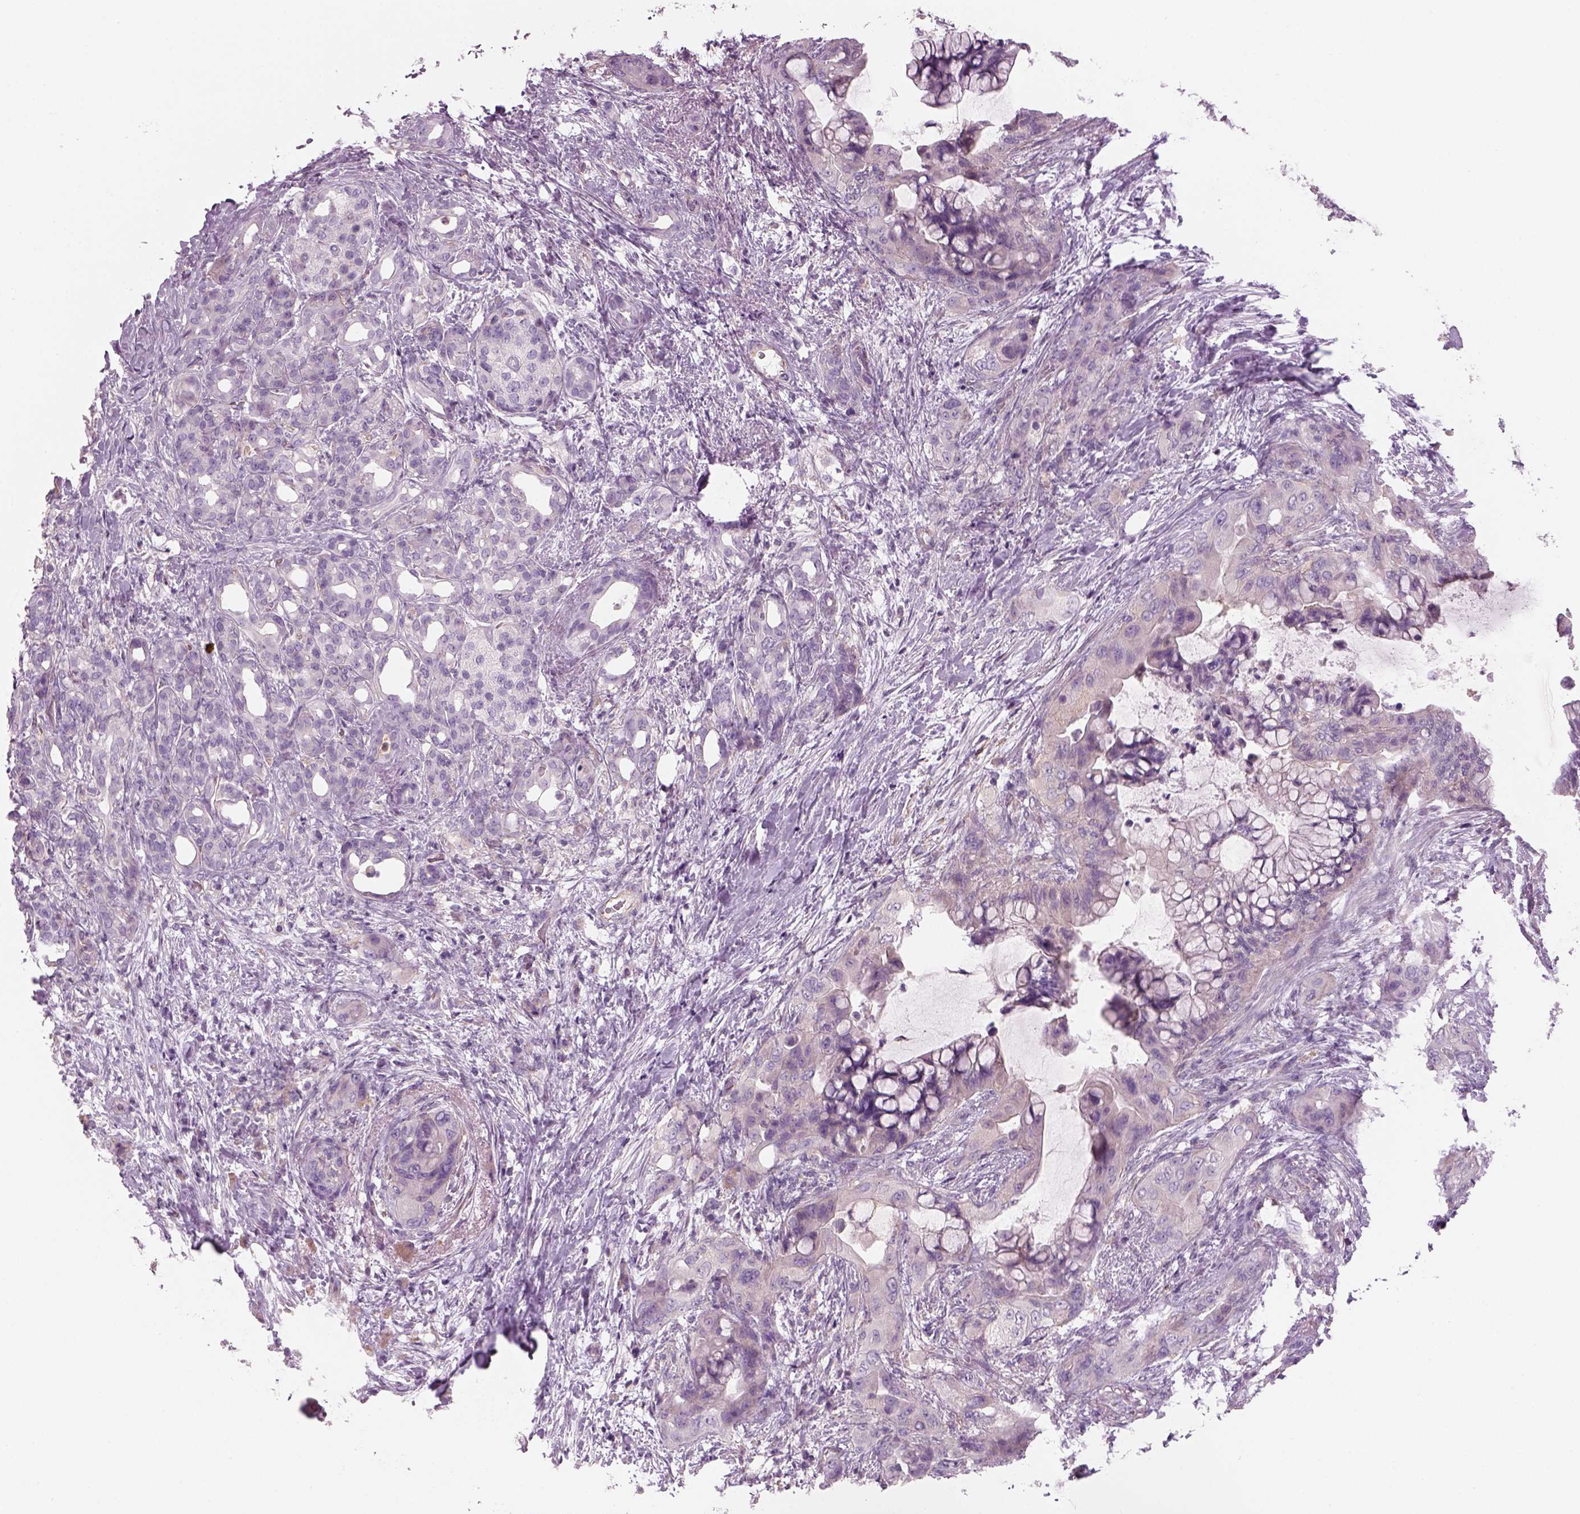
{"staining": {"intensity": "negative", "quantity": "none", "location": "none"}, "tissue": "pancreatic cancer", "cell_type": "Tumor cells", "image_type": "cancer", "snomed": [{"axis": "morphology", "description": "Adenocarcinoma, NOS"}, {"axis": "topography", "description": "Pancreas"}], "caption": "An immunohistochemistry image of pancreatic cancer (adenocarcinoma) is shown. There is no staining in tumor cells of pancreatic cancer (adenocarcinoma).", "gene": "SLC1A7", "patient": {"sex": "male", "age": 71}}